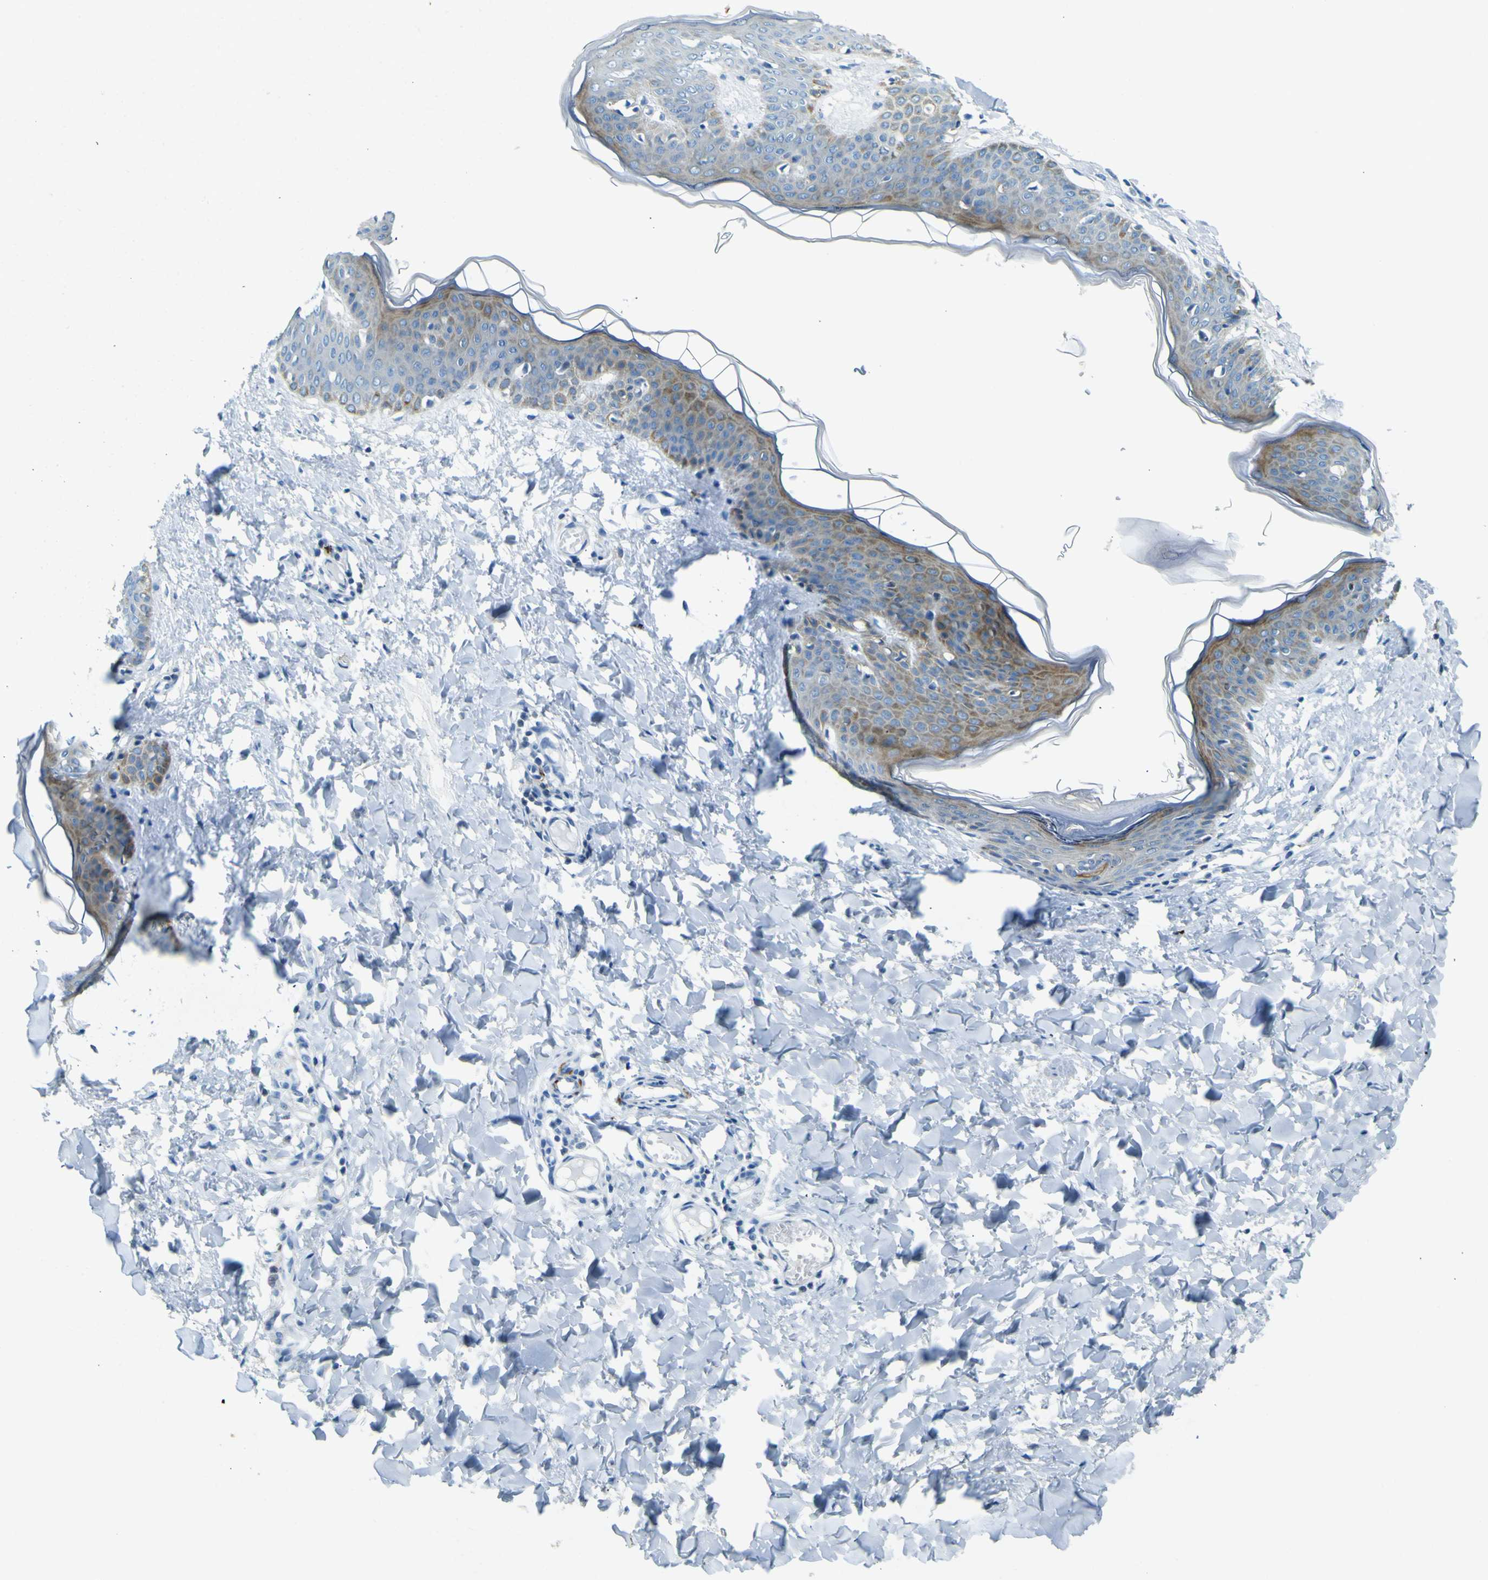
{"staining": {"intensity": "negative", "quantity": "none", "location": "none"}, "tissue": "skin", "cell_type": "Fibroblasts", "image_type": "normal", "snomed": [{"axis": "morphology", "description": "Normal tissue, NOS"}, {"axis": "topography", "description": "Skin"}], "caption": "This micrograph is of benign skin stained with immunohistochemistry (IHC) to label a protein in brown with the nuclei are counter-stained blue. There is no expression in fibroblasts.", "gene": "SORCS1", "patient": {"sex": "female", "age": 17}}